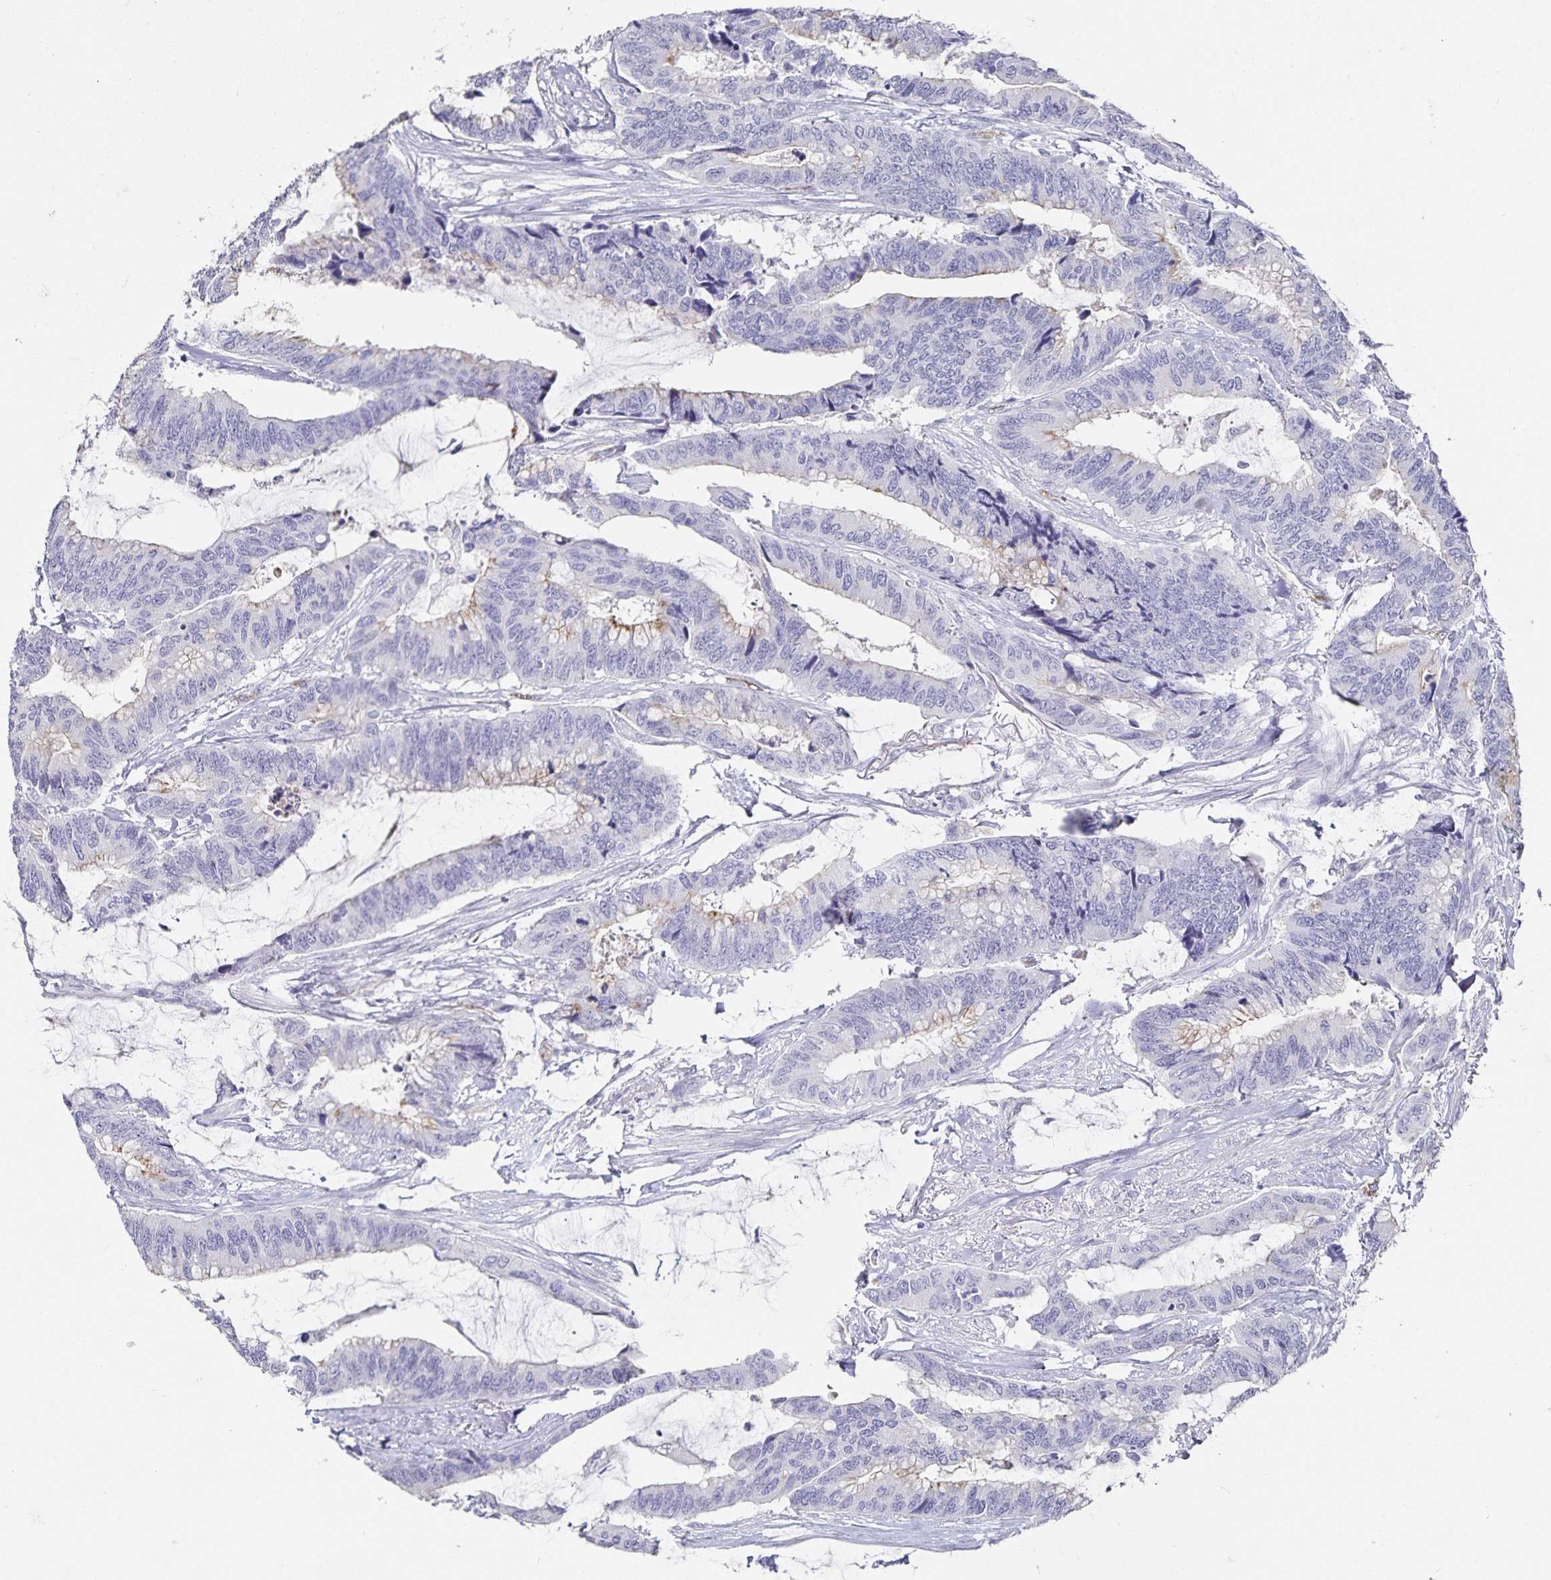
{"staining": {"intensity": "weak", "quantity": "<25%", "location": "cytoplasmic/membranous"}, "tissue": "colorectal cancer", "cell_type": "Tumor cells", "image_type": "cancer", "snomed": [{"axis": "morphology", "description": "Adenocarcinoma, NOS"}, {"axis": "topography", "description": "Rectum"}], "caption": "This micrograph is of colorectal cancer (adenocarcinoma) stained with immunohistochemistry (IHC) to label a protein in brown with the nuclei are counter-stained blue. There is no expression in tumor cells.", "gene": "PODXL", "patient": {"sex": "female", "age": 59}}